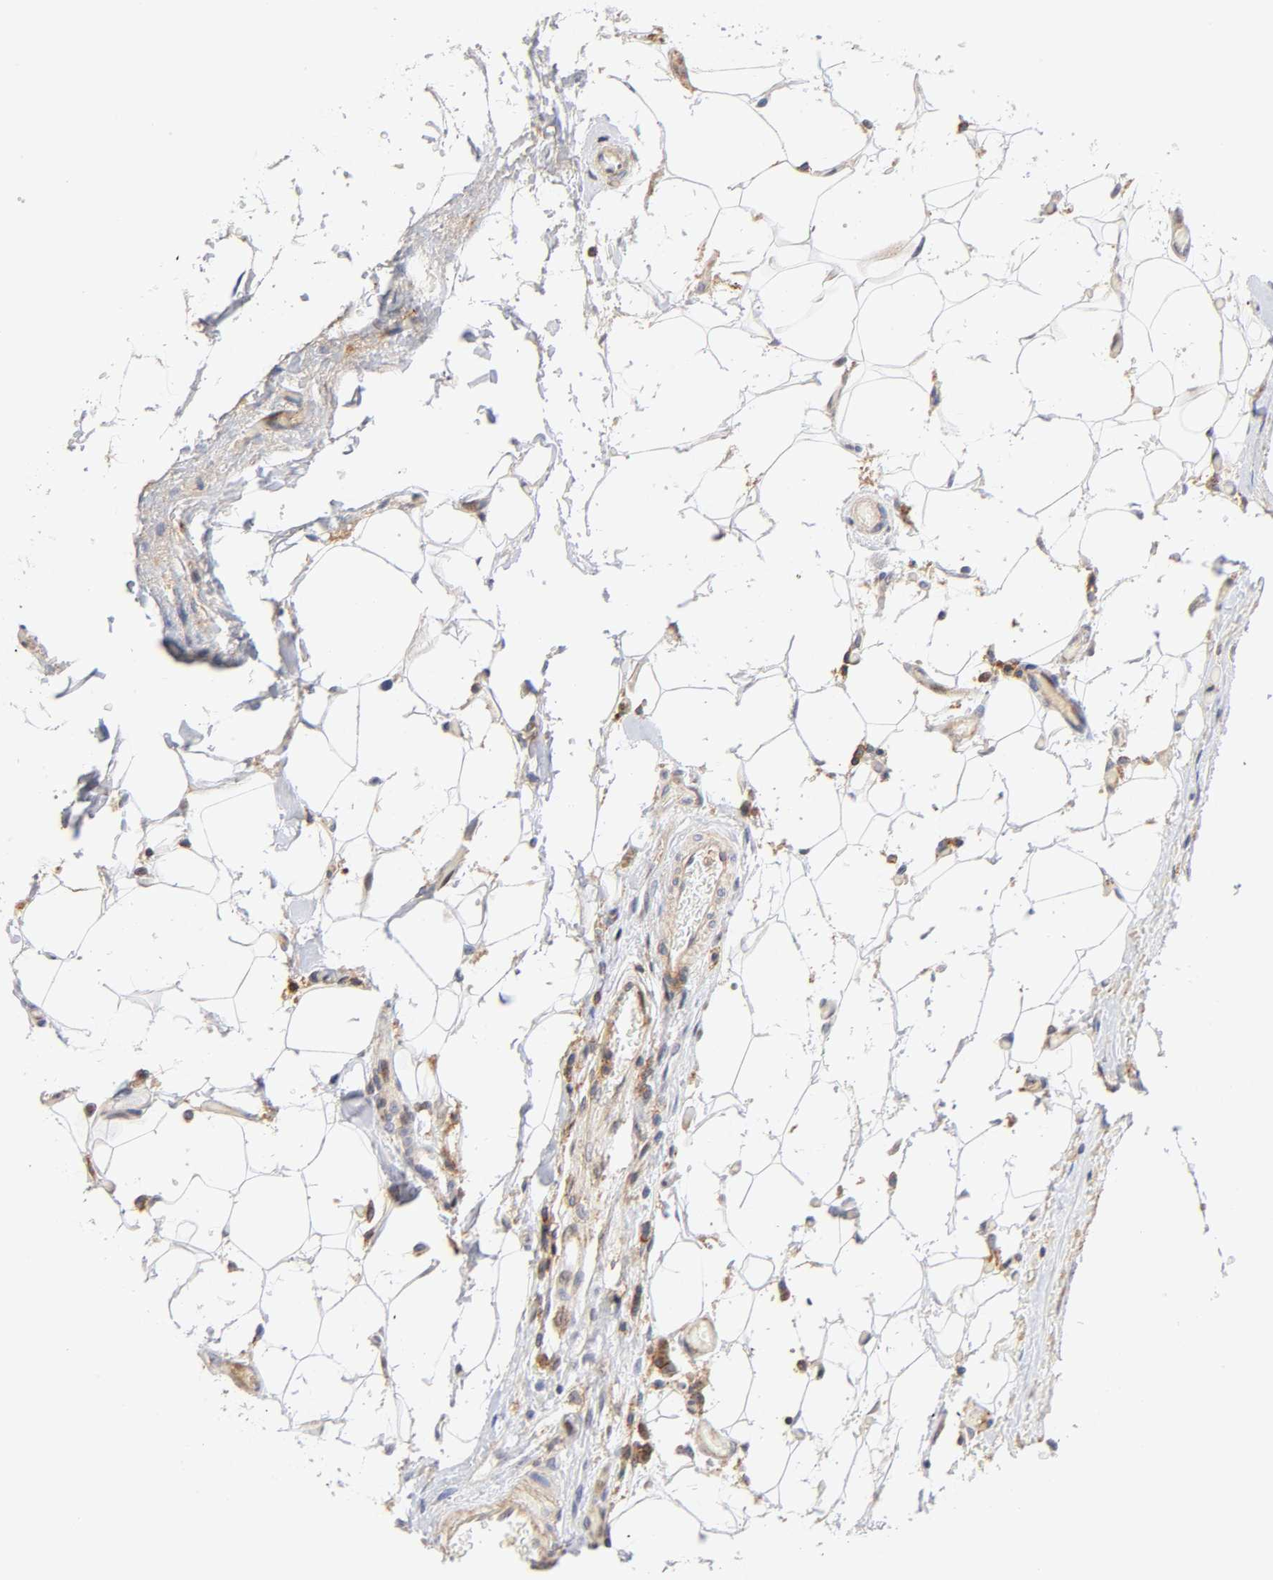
{"staining": {"intensity": "moderate", "quantity": ">75%", "location": "cytoplasmic/membranous"}, "tissue": "urothelial cancer", "cell_type": "Tumor cells", "image_type": "cancer", "snomed": [{"axis": "morphology", "description": "Urothelial carcinoma, High grade"}, {"axis": "topography", "description": "Urinary bladder"}], "caption": "About >75% of tumor cells in urothelial carcinoma (high-grade) show moderate cytoplasmic/membranous protein expression as visualized by brown immunohistochemical staining.", "gene": "ANXA7", "patient": {"sex": "male", "age": 50}}